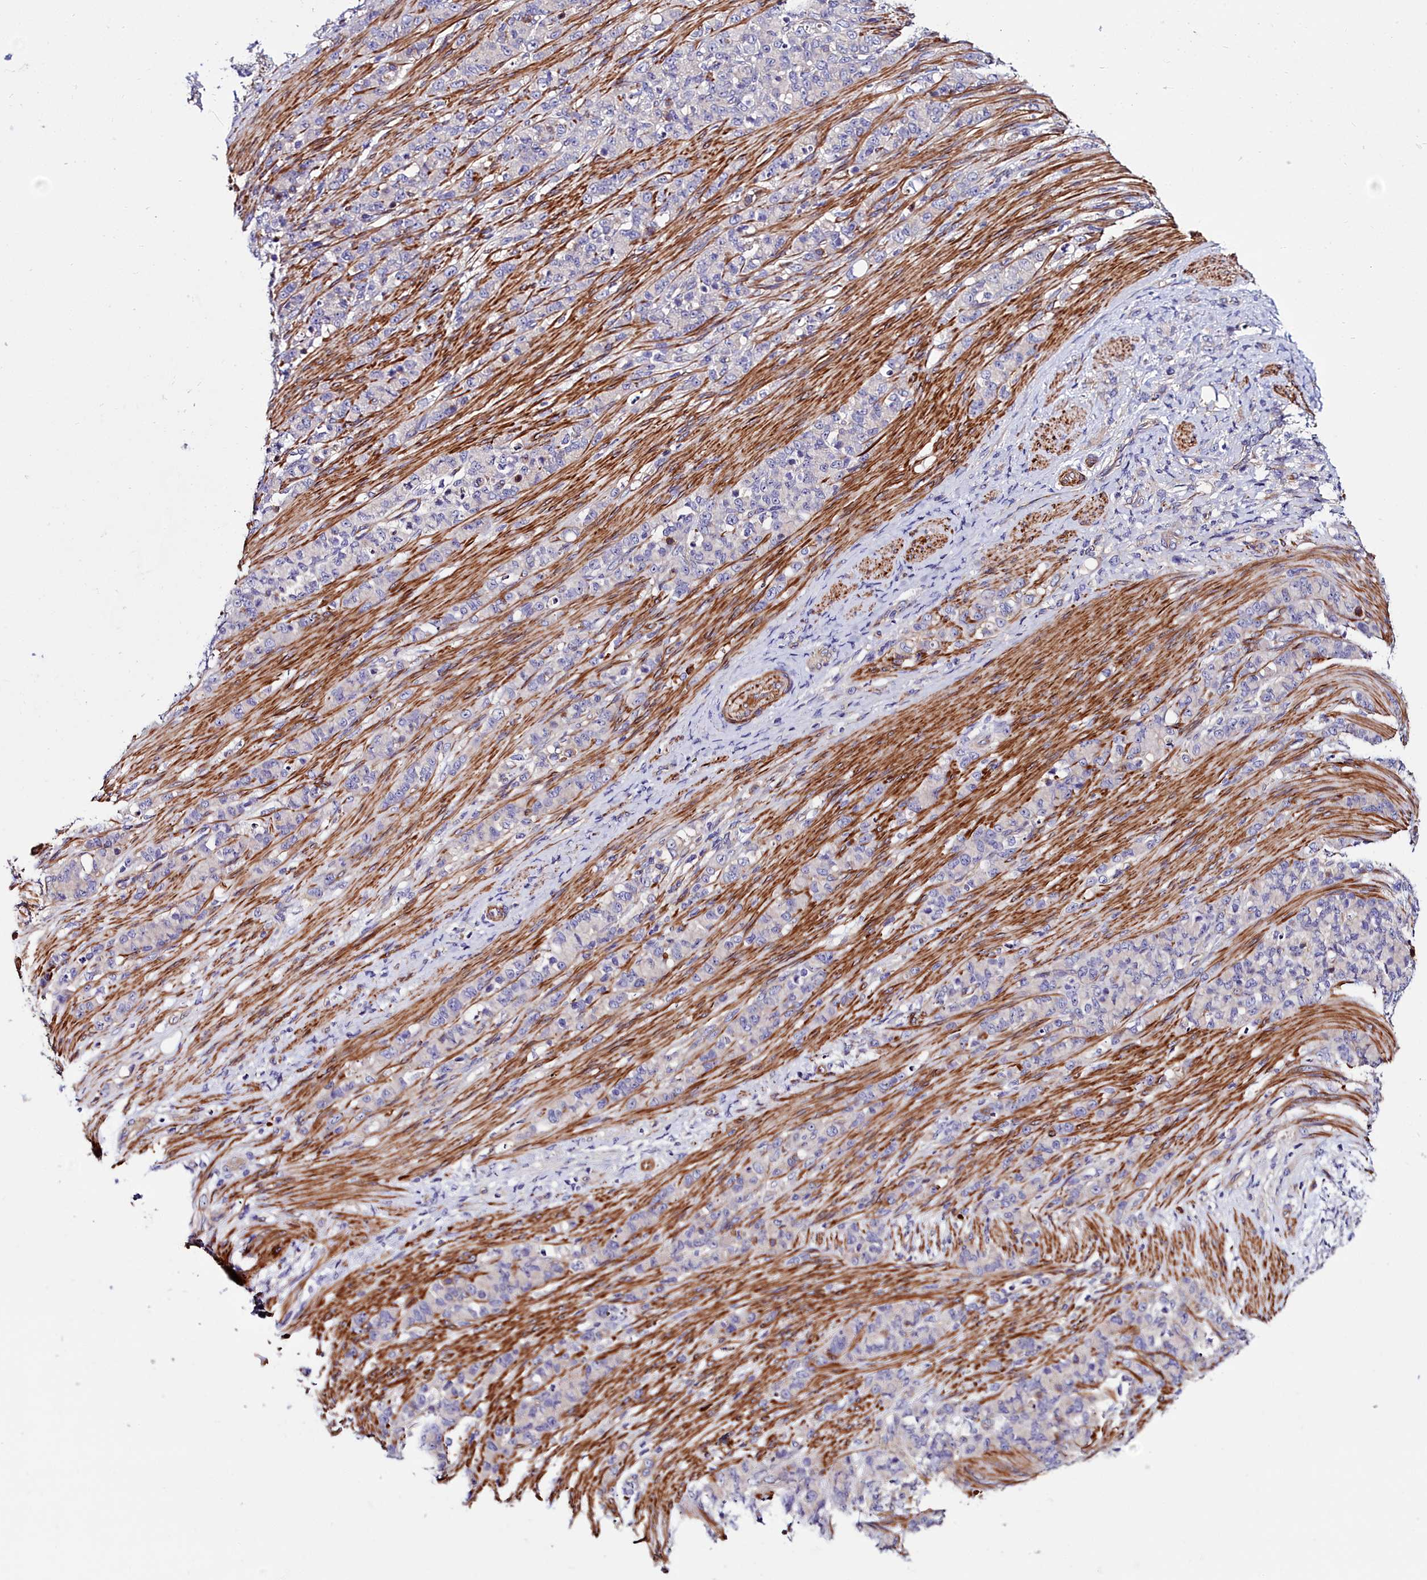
{"staining": {"intensity": "negative", "quantity": "none", "location": "none"}, "tissue": "stomach cancer", "cell_type": "Tumor cells", "image_type": "cancer", "snomed": [{"axis": "morphology", "description": "Adenocarcinoma, NOS"}, {"axis": "topography", "description": "Stomach"}], "caption": "Tumor cells show no significant staining in stomach cancer (adenocarcinoma).", "gene": "FADS3", "patient": {"sex": "female", "age": 79}}